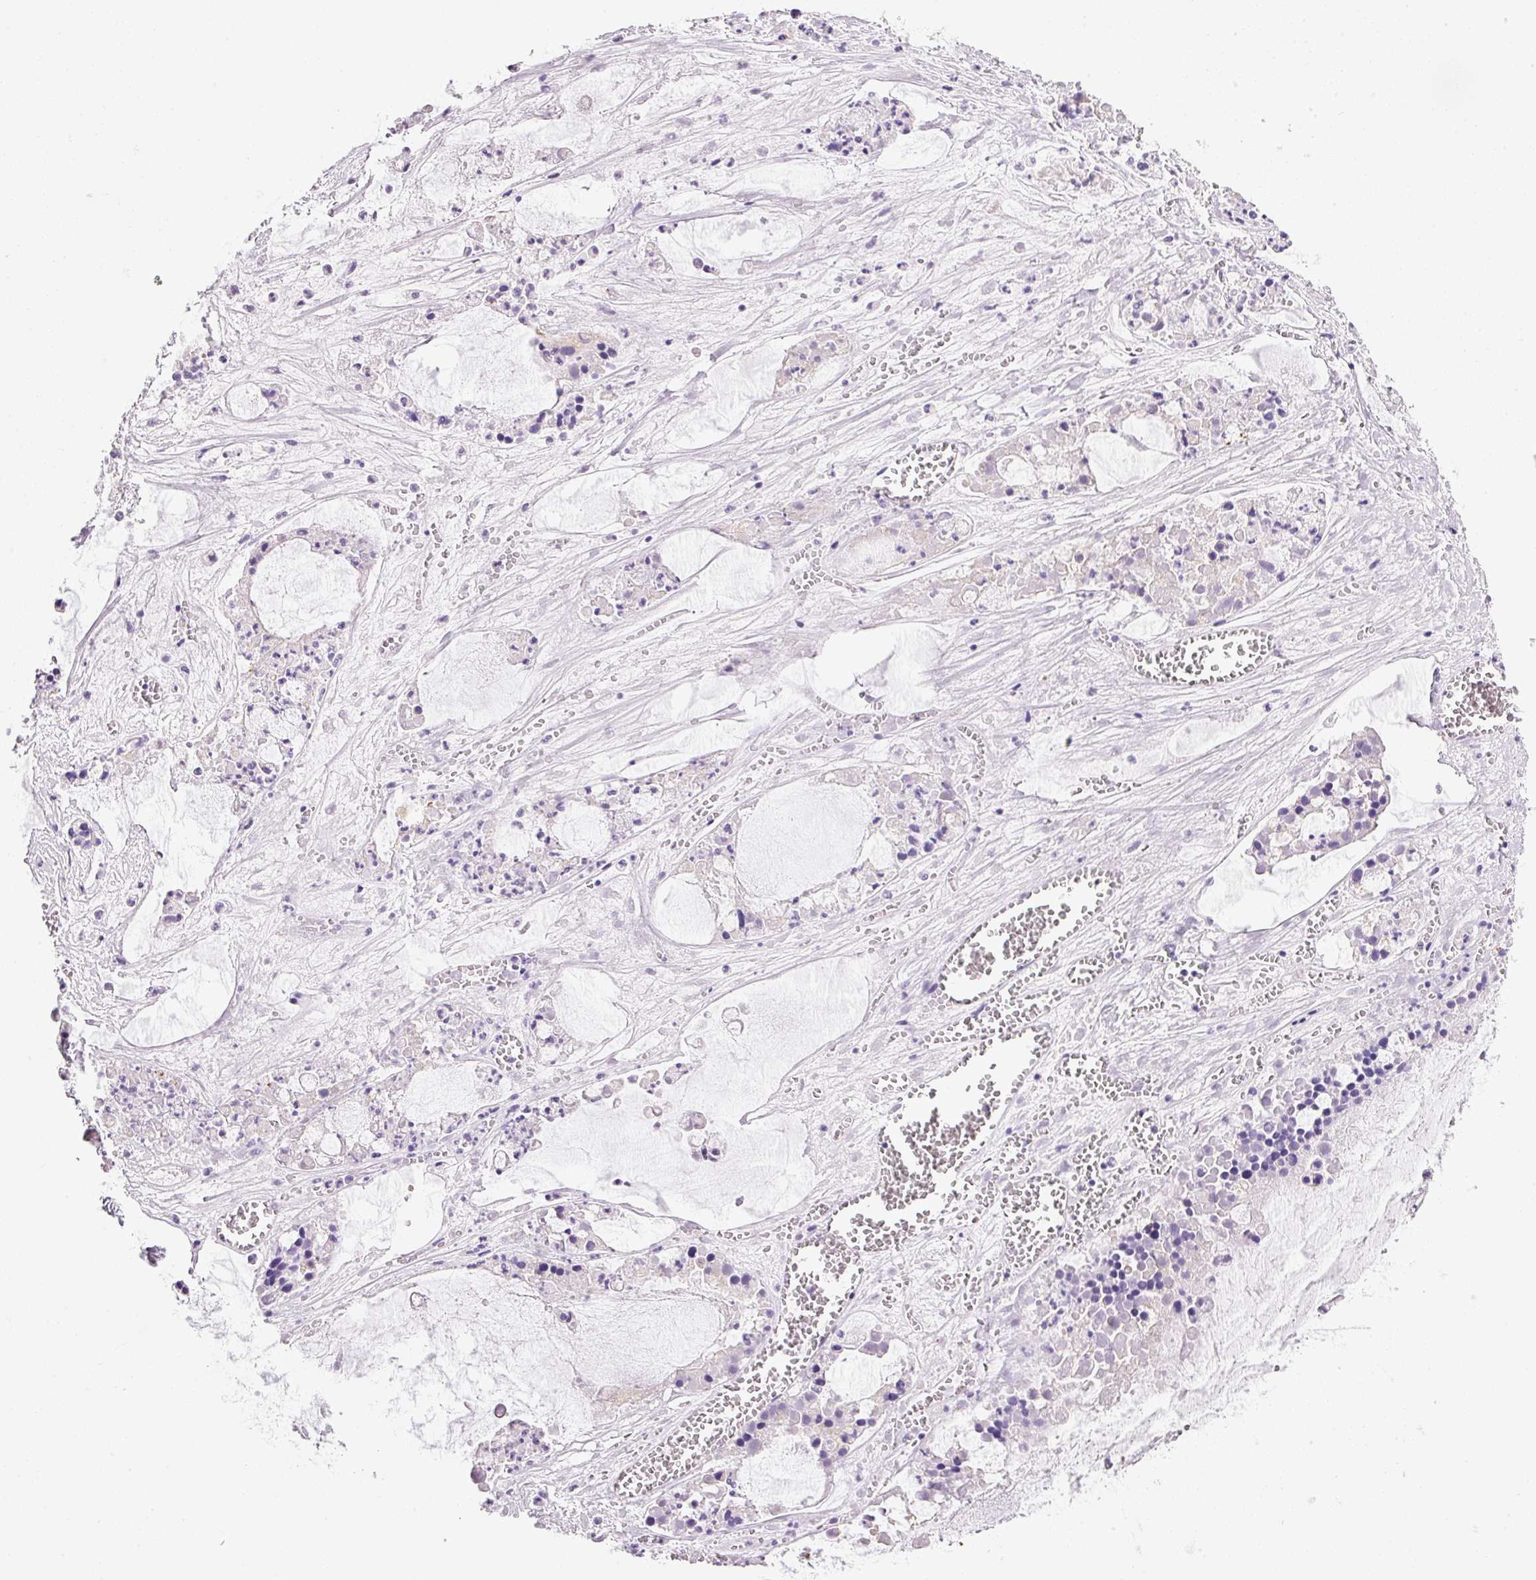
{"staining": {"intensity": "negative", "quantity": "none", "location": "none"}, "tissue": "ovarian cancer", "cell_type": "Tumor cells", "image_type": "cancer", "snomed": [{"axis": "morphology", "description": "Cystadenocarcinoma, mucinous, NOS"}, {"axis": "topography", "description": "Ovary"}], "caption": "Immunohistochemical staining of human mucinous cystadenocarcinoma (ovarian) displays no significant positivity in tumor cells.", "gene": "BSND", "patient": {"sex": "female", "age": 63}}